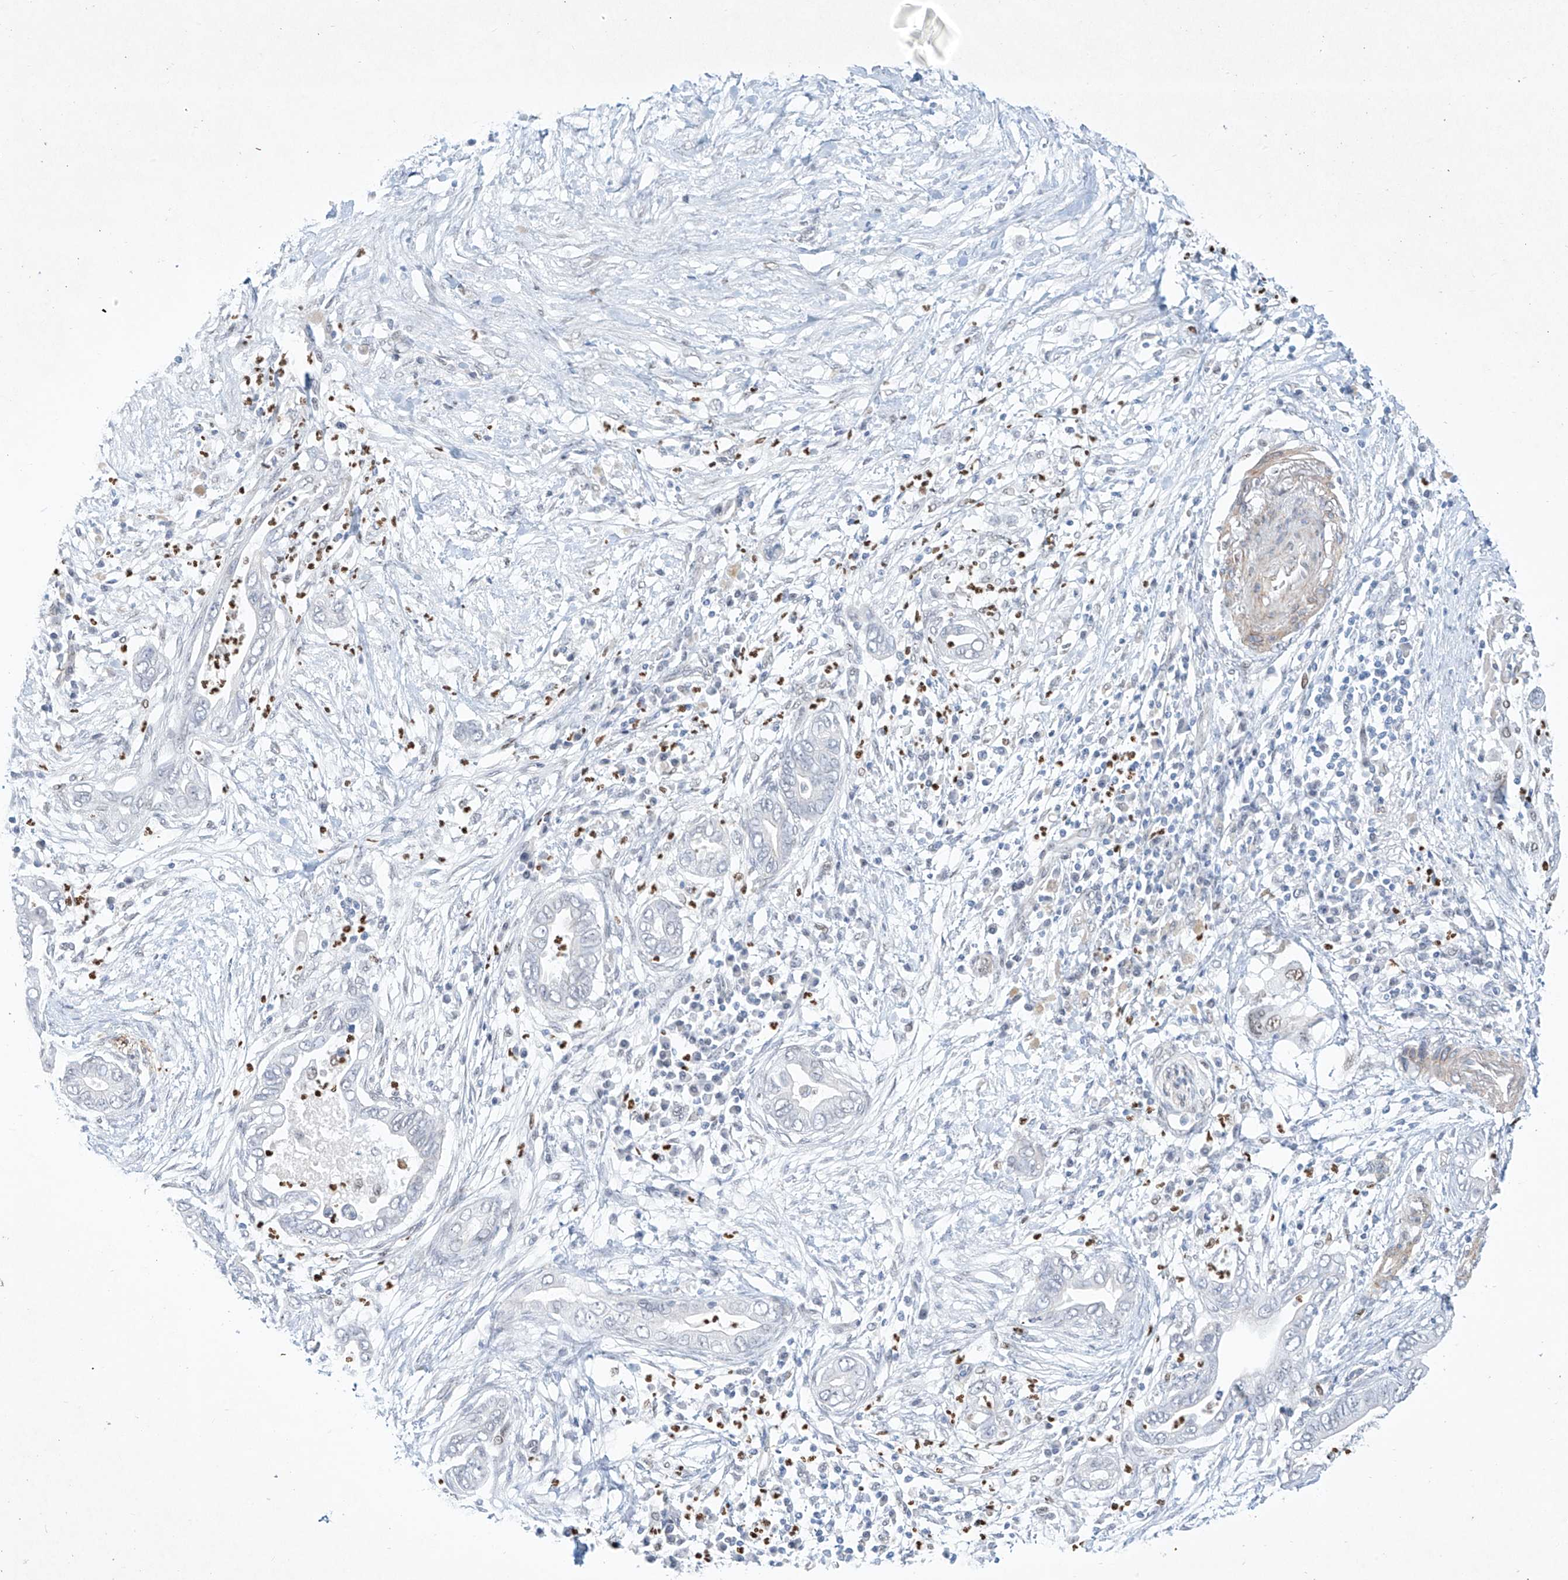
{"staining": {"intensity": "negative", "quantity": "none", "location": "none"}, "tissue": "pancreatic cancer", "cell_type": "Tumor cells", "image_type": "cancer", "snomed": [{"axis": "morphology", "description": "Adenocarcinoma, NOS"}, {"axis": "topography", "description": "Pancreas"}], "caption": "Immunohistochemical staining of pancreatic cancer displays no significant staining in tumor cells. (DAB IHC with hematoxylin counter stain).", "gene": "REEP2", "patient": {"sex": "male", "age": 75}}